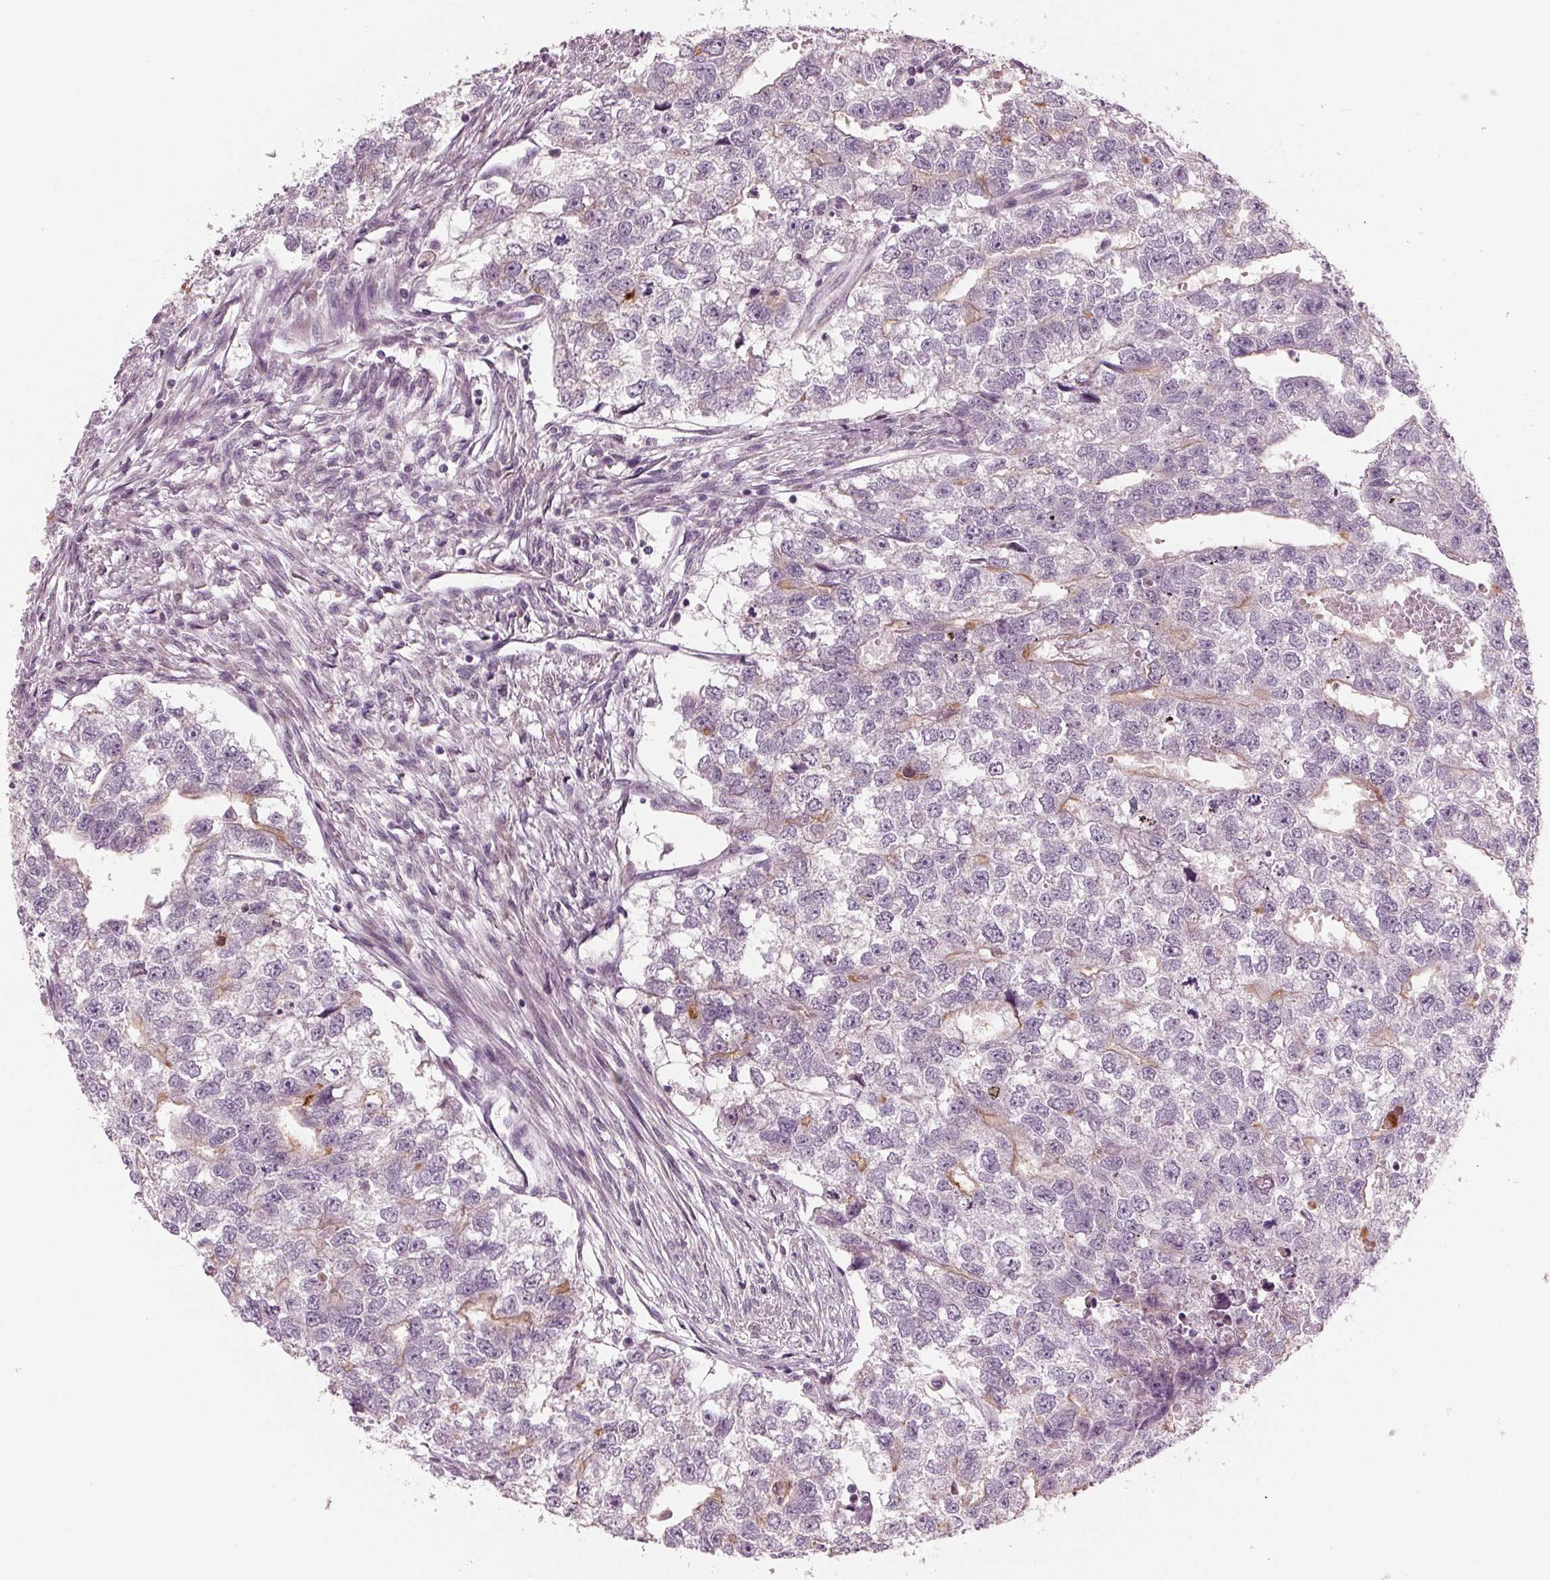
{"staining": {"intensity": "weak", "quantity": "<25%", "location": "cytoplasmic/membranous"}, "tissue": "testis cancer", "cell_type": "Tumor cells", "image_type": "cancer", "snomed": [{"axis": "morphology", "description": "Carcinoma, Embryonal, NOS"}, {"axis": "morphology", "description": "Teratoma, malignant, NOS"}, {"axis": "topography", "description": "Testis"}], "caption": "Protein analysis of testis cancer demonstrates no significant positivity in tumor cells.", "gene": "PRAP1", "patient": {"sex": "male", "age": 44}}